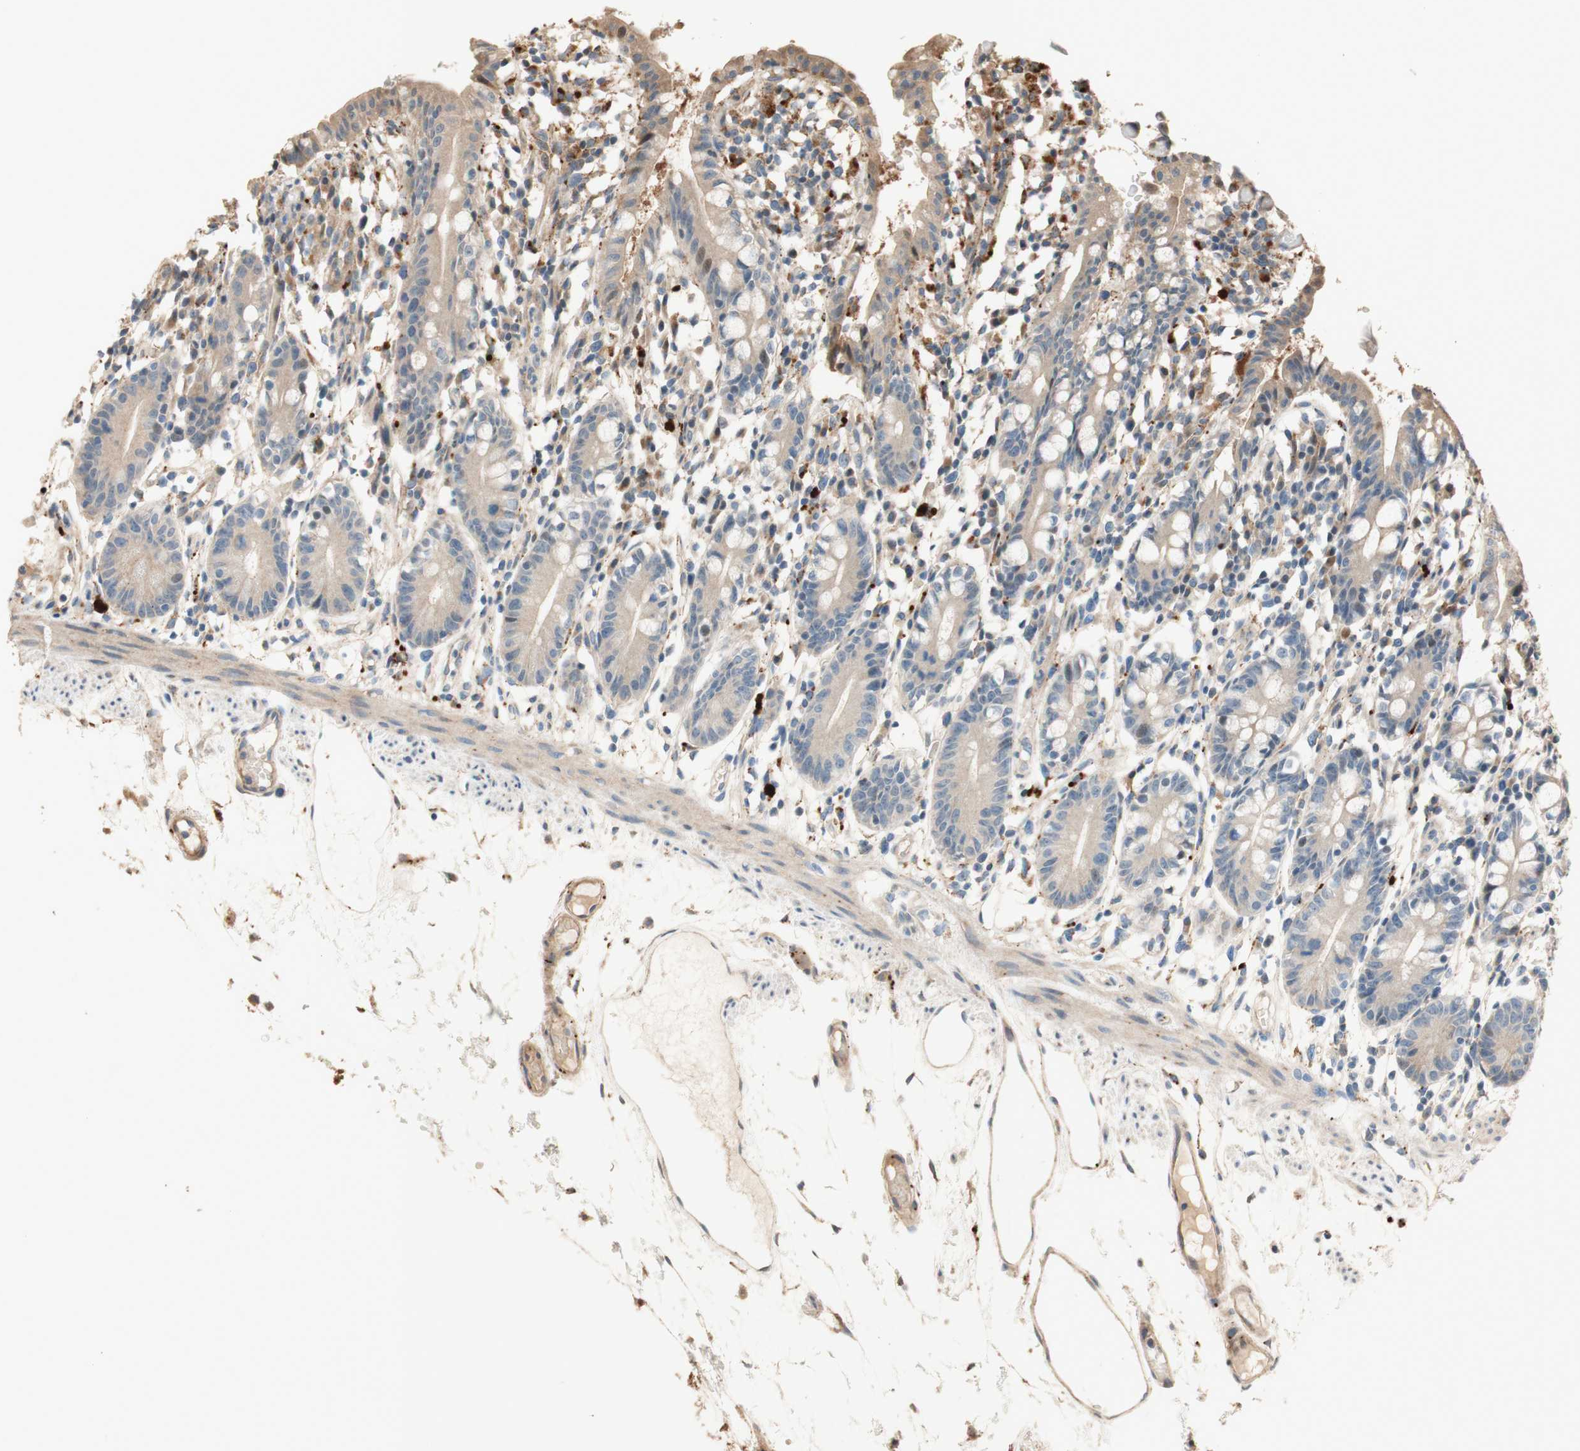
{"staining": {"intensity": "moderate", "quantity": ">75%", "location": "cytoplasmic/membranous"}, "tissue": "small intestine", "cell_type": "Glandular cells", "image_type": "normal", "snomed": [{"axis": "morphology", "description": "Normal tissue, NOS"}, {"axis": "morphology", "description": "Cystadenocarcinoma, serous, Metastatic site"}, {"axis": "topography", "description": "Small intestine"}], "caption": "A photomicrograph showing moderate cytoplasmic/membranous staining in about >75% of glandular cells in benign small intestine, as visualized by brown immunohistochemical staining.", "gene": "PTPN21", "patient": {"sex": "female", "age": 61}}